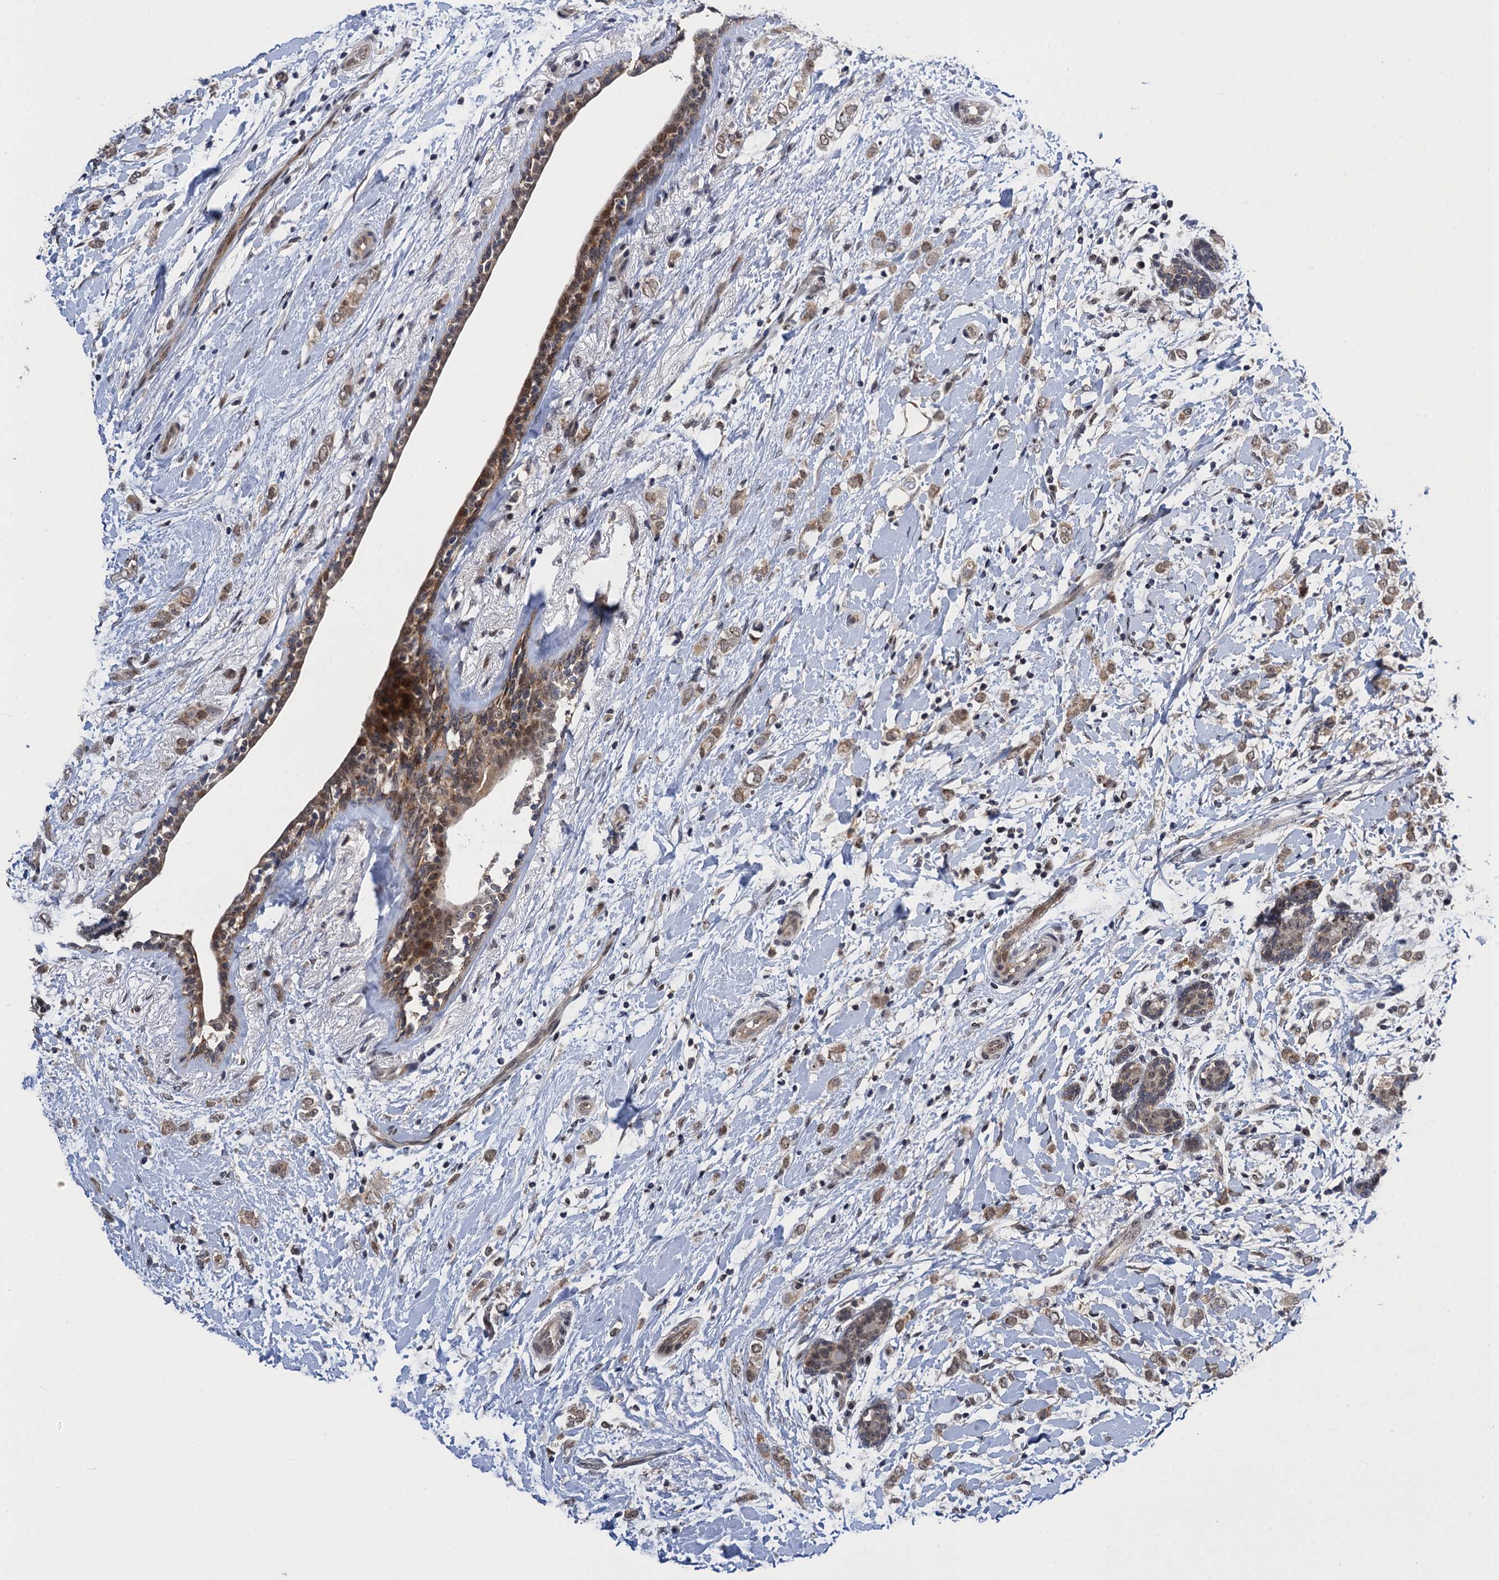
{"staining": {"intensity": "weak", "quantity": ">75%", "location": "cytoplasmic/membranous,nuclear"}, "tissue": "breast cancer", "cell_type": "Tumor cells", "image_type": "cancer", "snomed": [{"axis": "morphology", "description": "Normal tissue, NOS"}, {"axis": "morphology", "description": "Lobular carcinoma"}, {"axis": "topography", "description": "Breast"}], "caption": "Immunohistochemistry (IHC) image of neoplastic tissue: breast cancer stained using immunohistochemistry demonstrates low levels of weak protein expression localized specifically in the cytoplasmic/membranous and nuclear of tumor cells, appearing as a cytoplasmic/membranous and nuclear brown color.", "gene": "ZAR1L", "patient": {"sex": "female", "age": 47}}